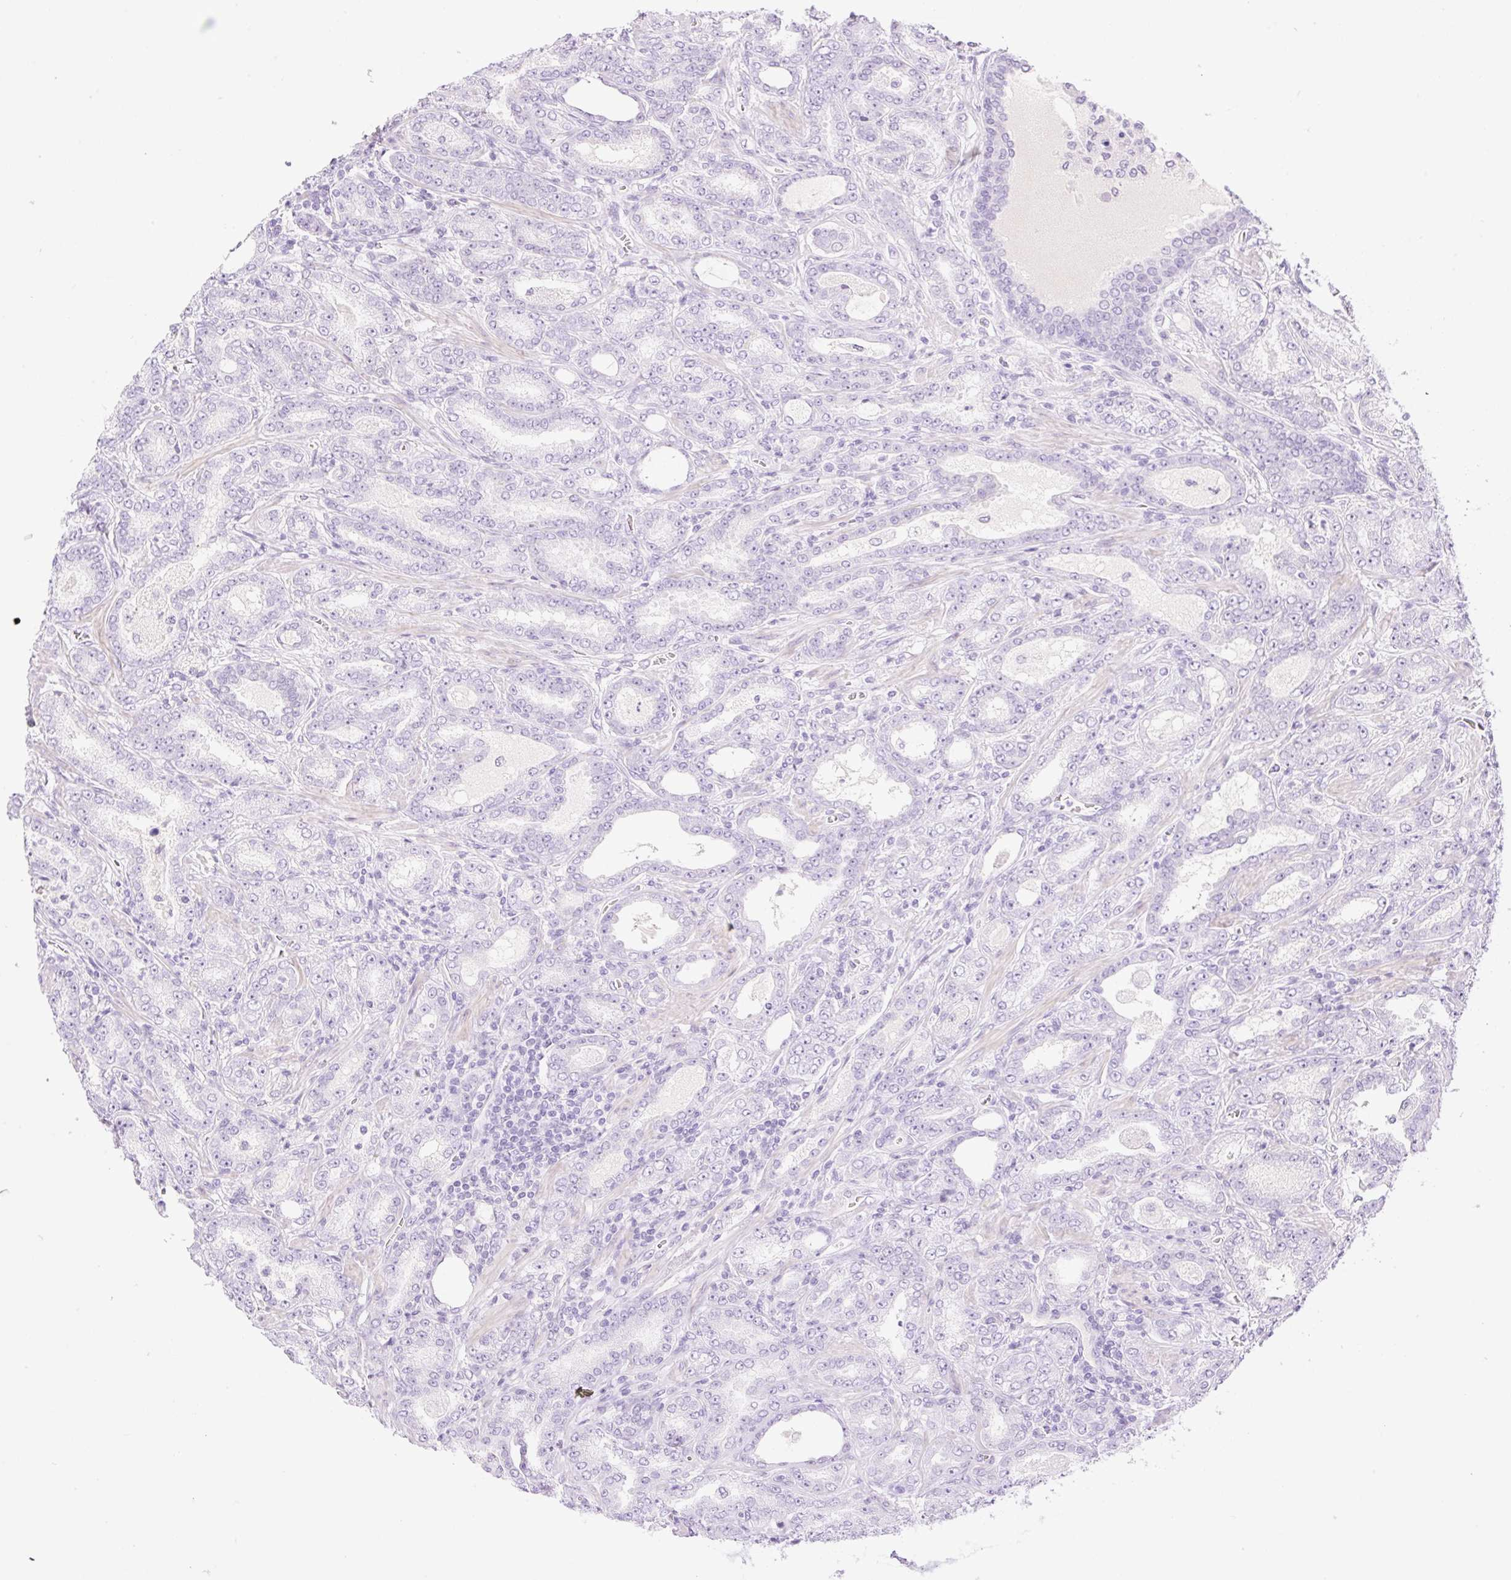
{"staining": {"intensity": "negative", "quantity": "none", "location": "none"}, "tissue": "prostate cancer", "cell_type": "Tumor cells", "image_type": "cancer", "snomed": [{"axis": "morphology", "description": "Adenocarcinoma, High grade"}, {"axis": "topography", "description": "Prostate"}], "caption": "Photomicrograph shows no significant protein positivity in tumor cells of adenocarcinoma (high-grade) (prostate).", "gene": "PALM3", "patient": {"sex": "male", "age": 72}}